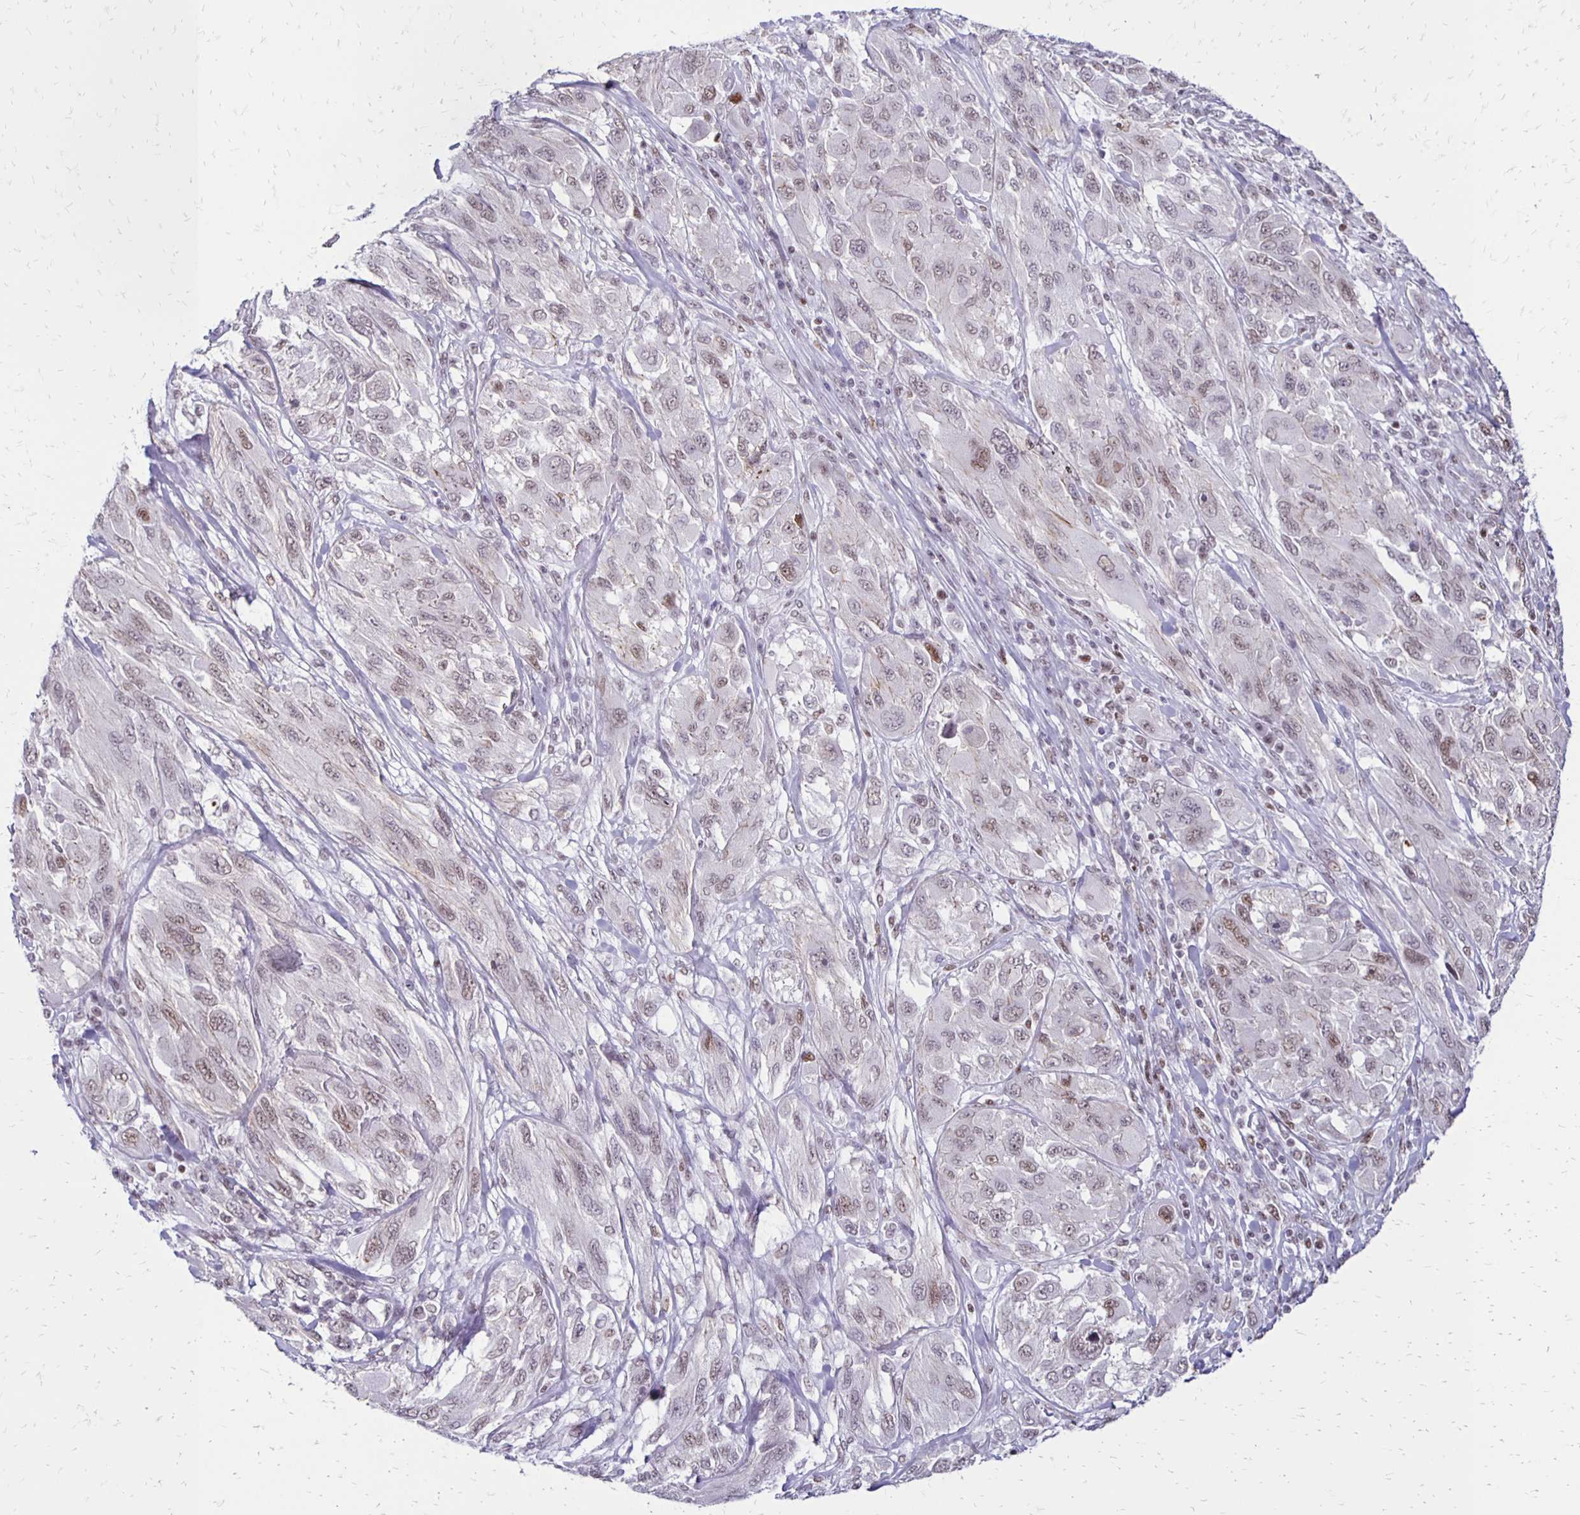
{"staining": {"intensity": "weak", "quantity": ">75%", "location": "nuclear"}, "tissue": "melanoma", "cell_type": "Tumor cells", "image_type": "cancer", "snomed": [{"axis": "morphology", "description": "Malignant melanoma, NOS"}, {"axis": "topography", "description": "Skin"}], "caption": "A histopathology image of malignant melanoma stained for a protein displays weak nuclear brown staining in tumor cells.", "gene": "DDB2", "patient": {"sex": "female", "age": 91}}